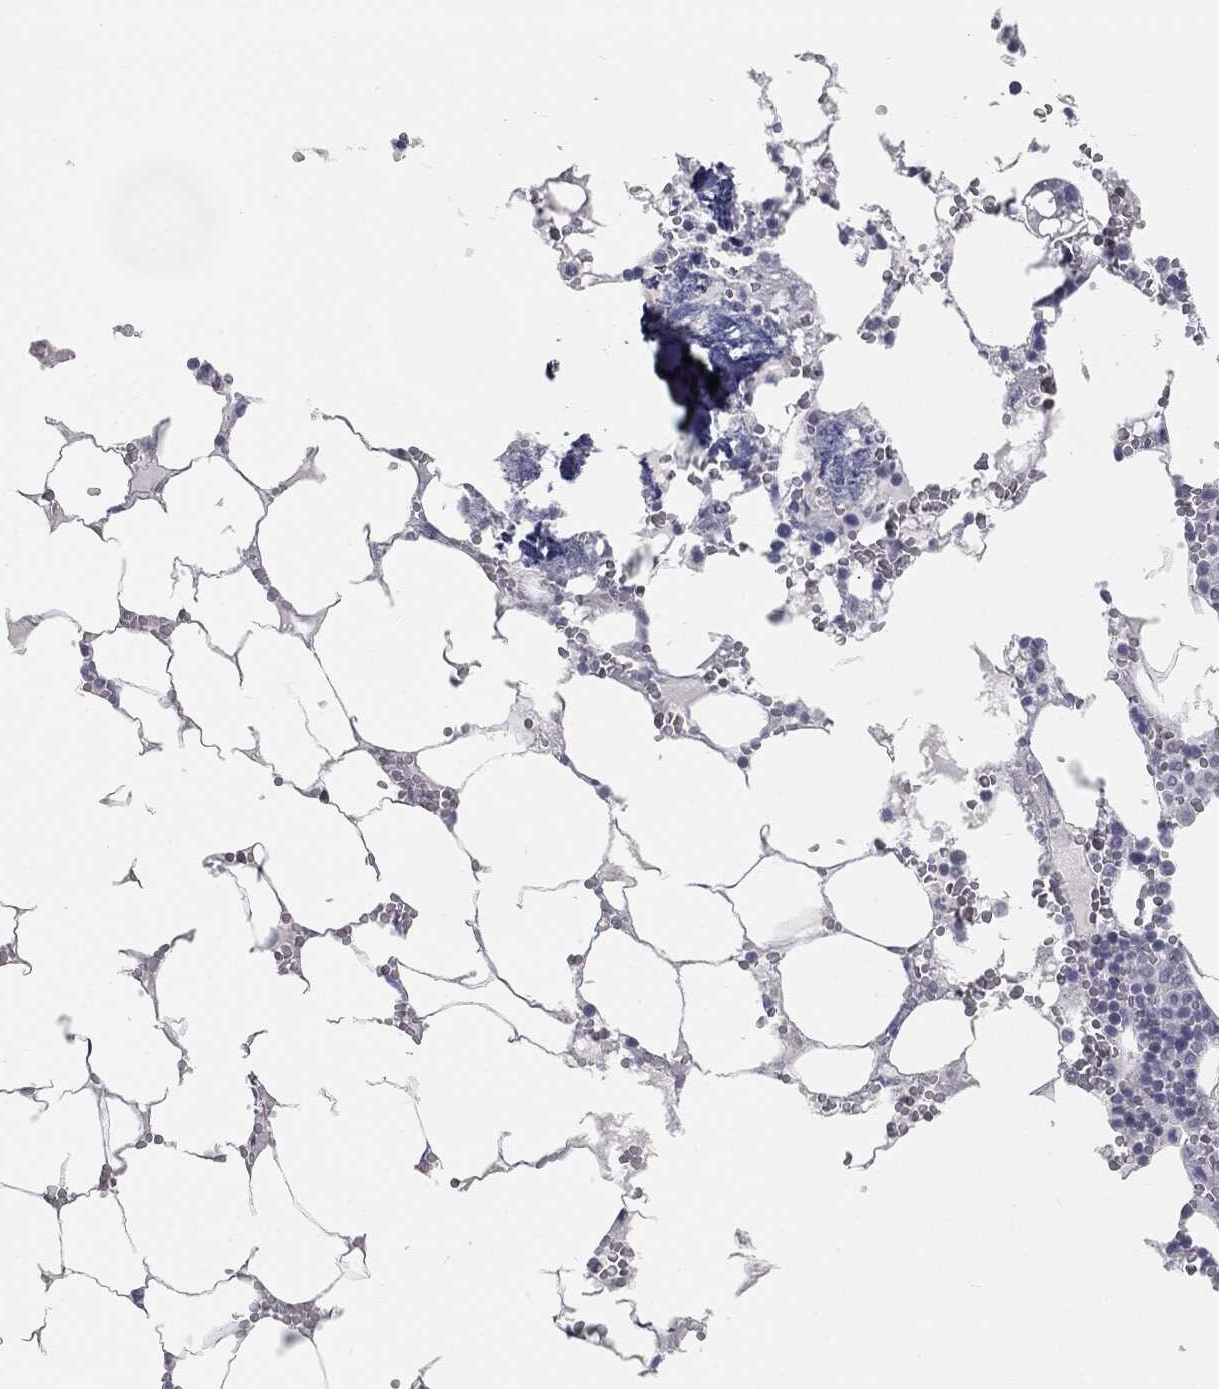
{"staining": {"intensity": "negative", "quantity": "none", "location": "none"}, "tissue": "bone marrow", "cell_type": "Hematopoietic cells", "image_type": "normal", "snomed": [{"axis": "morphology", "description": "Normal tissue, NOS"}, {"axis": "topography", "description": "Bone marrow"}], "caption": "High magnification brightfield microscopy of normal bone marrow stained with DAB (3,3'-diaminobenzidine) (brown) and counterstained with hematoxylin (blue): hematopoietic cells show no significant positivity. The staining is performed using DAB brown chromogen with nuclei counter-stained in using hematoxylin.", "gene": "PRAME", "patient": {"sex": "female", "age": 64}}